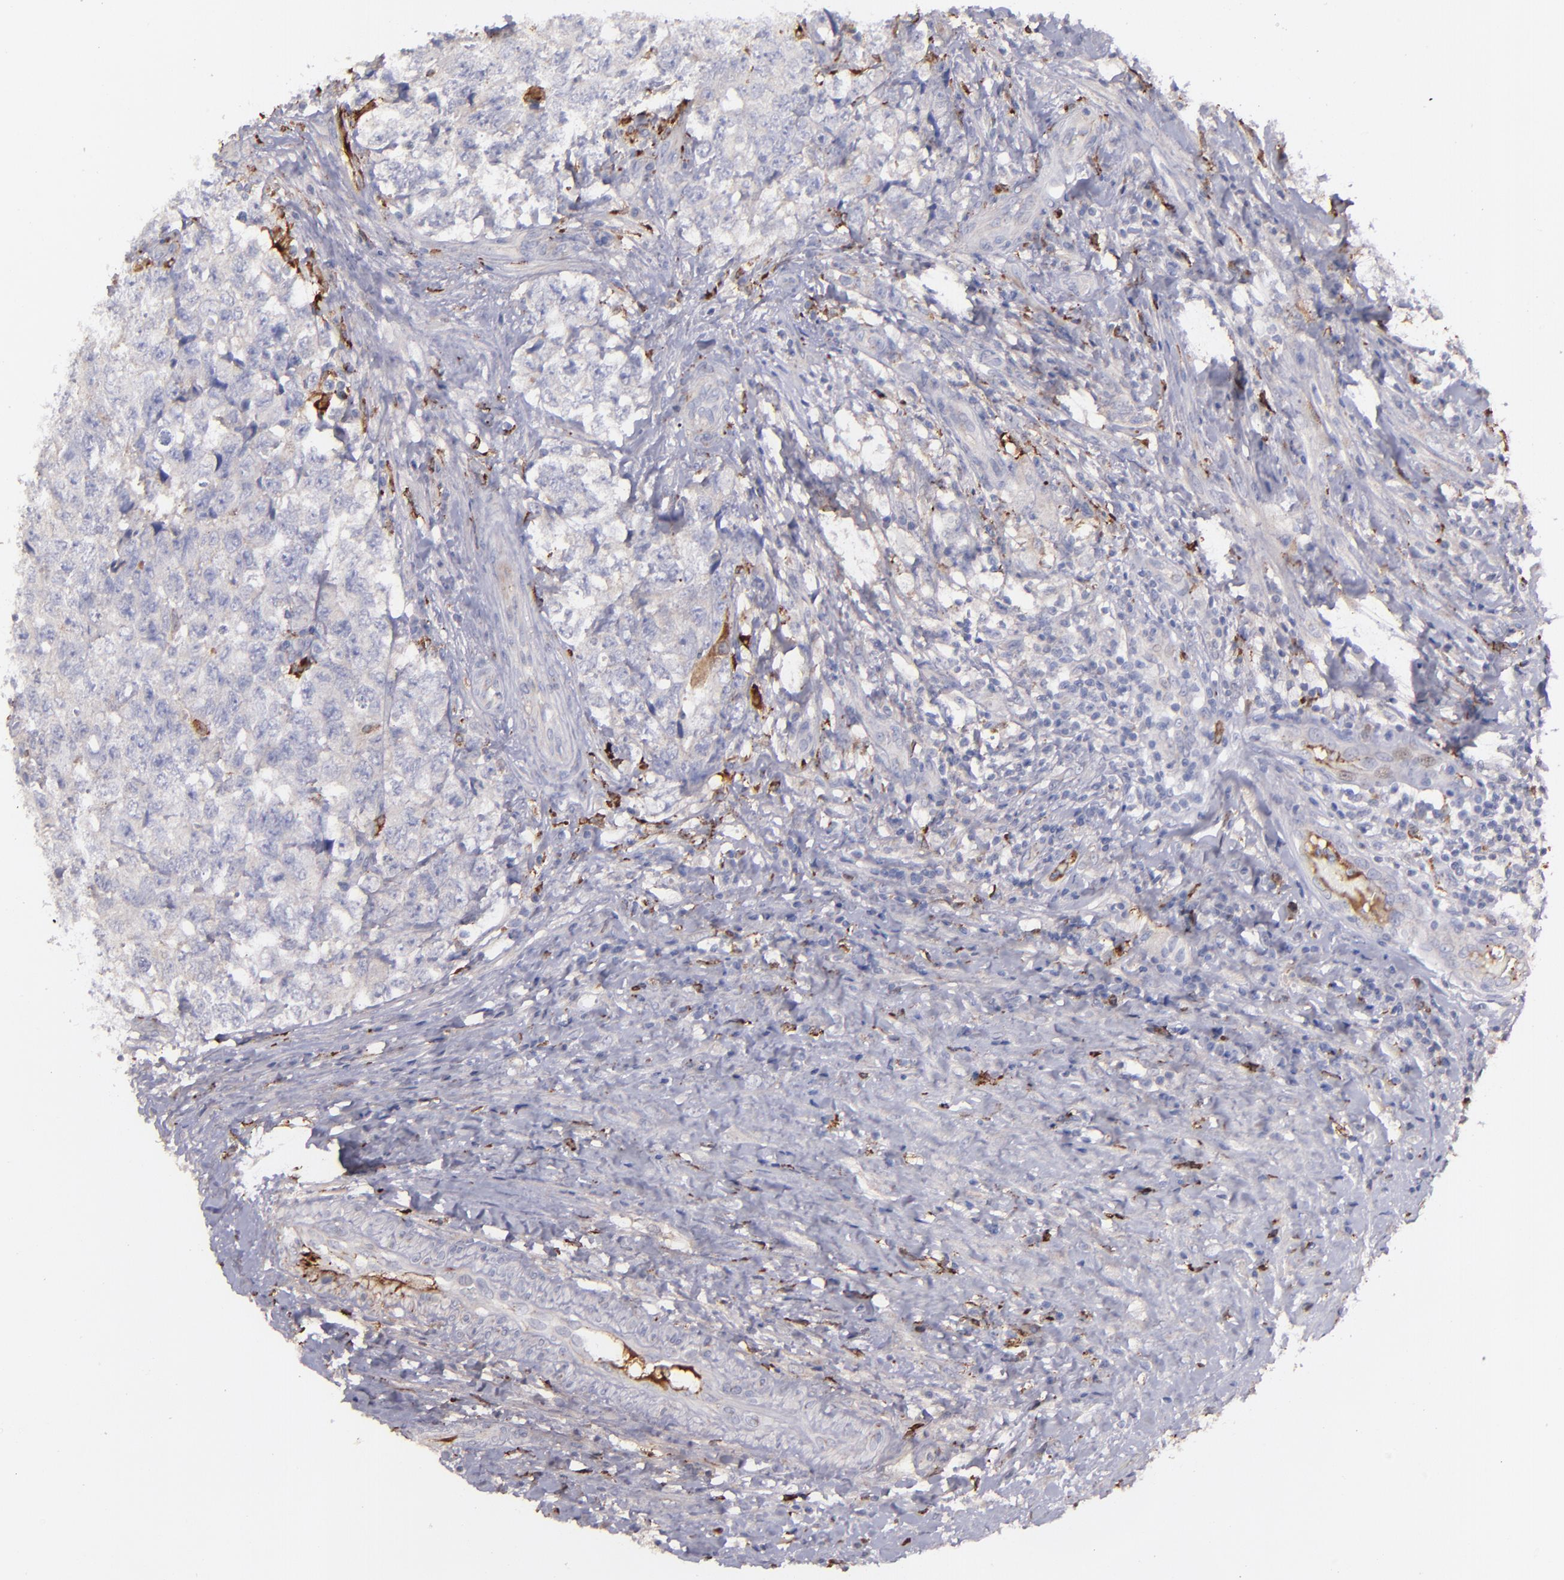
{"staining": {"intensity": "weak", "quantity": "25%-75%", "location": "cytoplasmic/membranous"}, "tissue": "testis cancer", "cell_type": "Tumor cells", "image_type": "cancer", "snomed": [{"axis": "morphology", "description": "Carcinoma, Embryonal, NOS"}, {"axis": "topography", "description": "Testis"}], "caption": "Human testis cancer stained for a protein (brown) displays weak cytoplasmic/membranous positive expression in approximately 25%-75% of tumor cells.", "gene": "C1QA", "patient": {"sex": "male", "age": 31}}